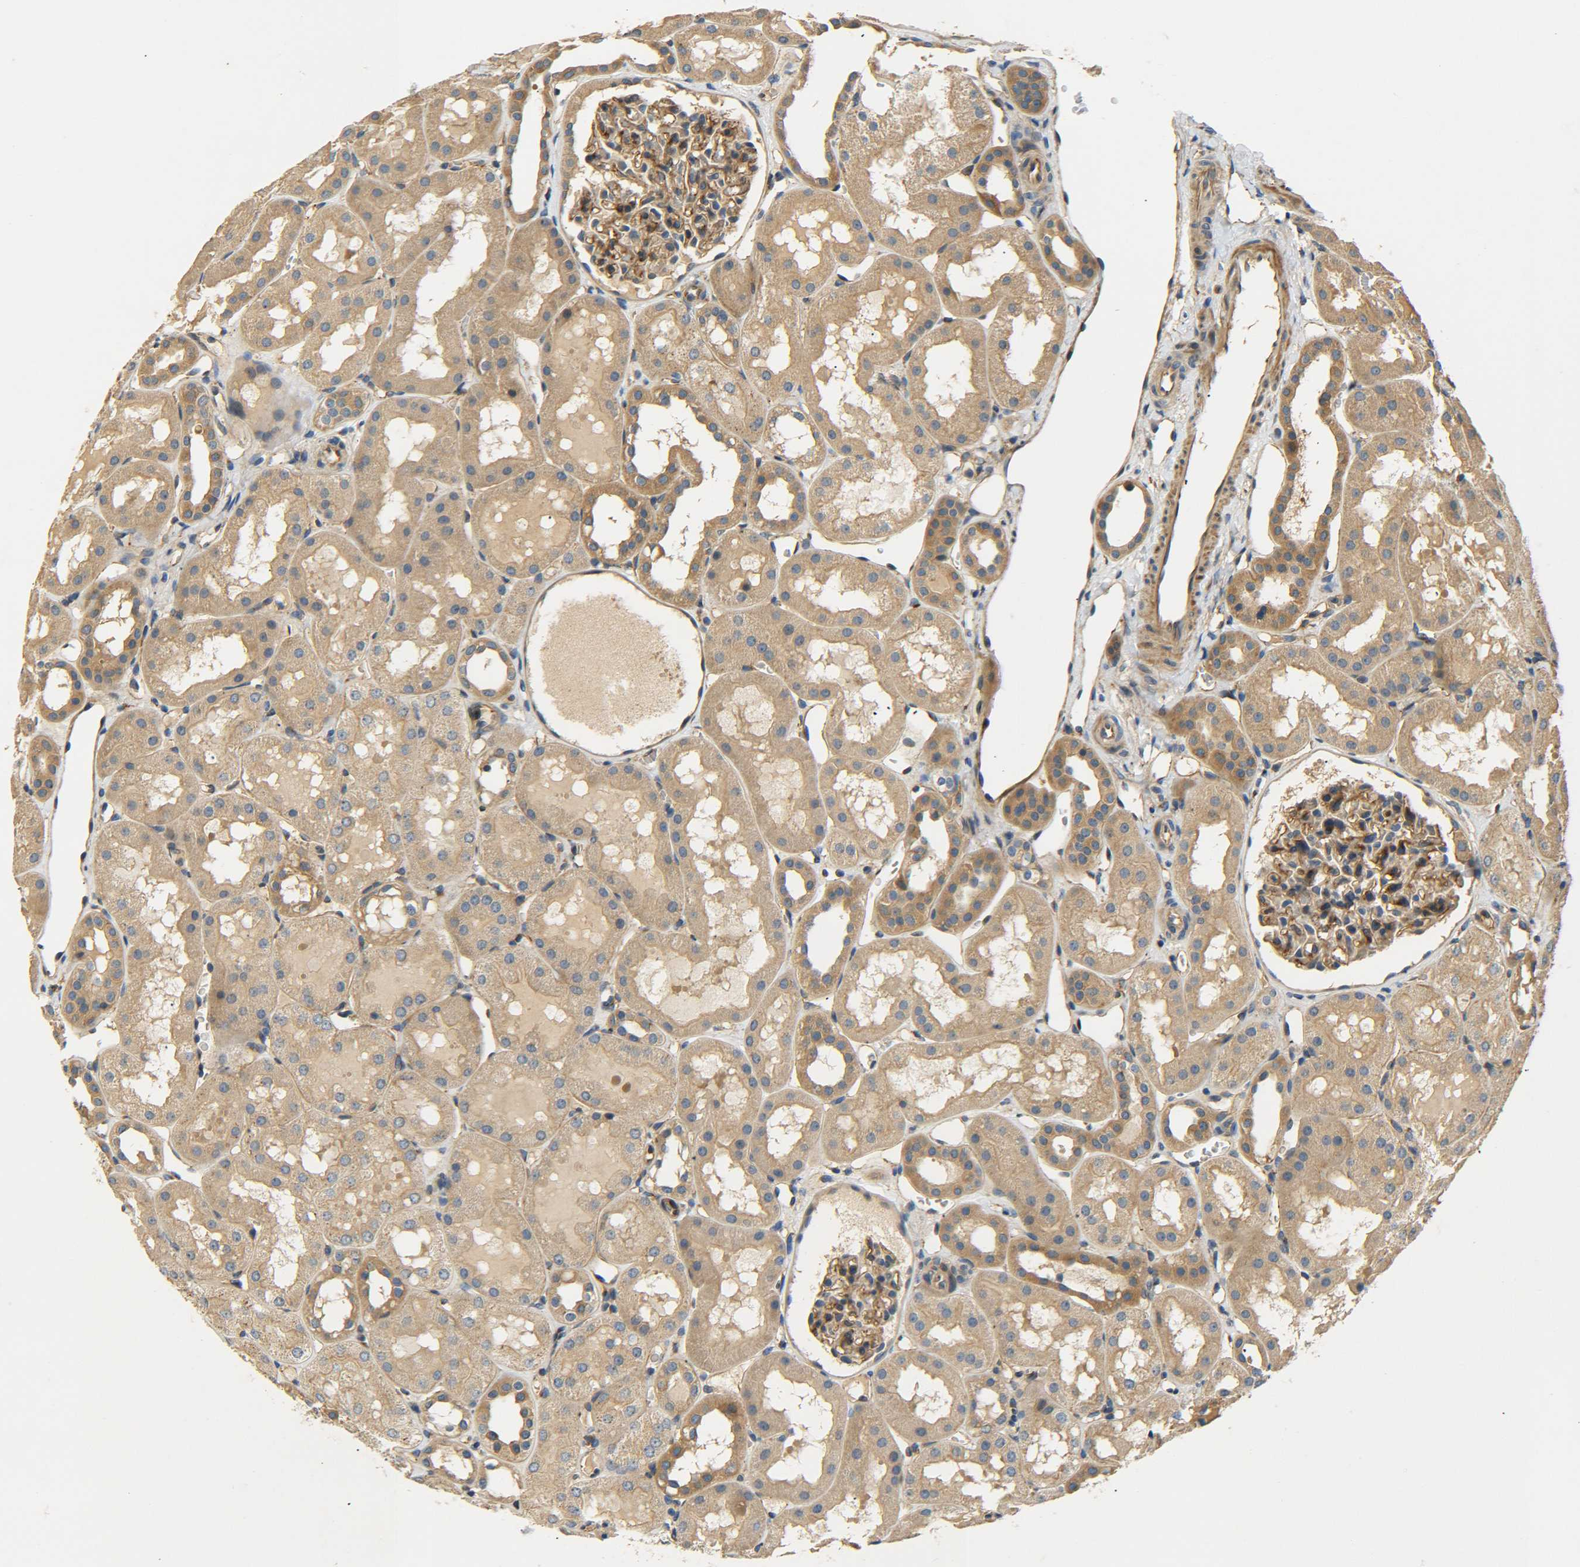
{"staining": {"intensity": "moderate", "quantity": ">75%", "location": "cytoplasmic/membranous"}, "tissue": "kidney", "cell_type": "Cells in glomeruli", "image_type": "normal", "snomed": [{"axis": "morphology", "description": "Normal tissue, NOS"}, {"axis": "topography", "description": "Kidney"}, {"axis": "topography", "description": "Urinary bladder"}], "caption": "Immunohistochemical staining of unremarkable kidney demonstrates moderate cytoplasmic/membranous protein positivity in about >75% of cells in glomeruli. Using DAB (brown) and hematoxylin (blue) stains, captured at high magnification using brightfield microscopy.", "gene": "LRCH3", "patient": {"sex": "male", "age": 16}}